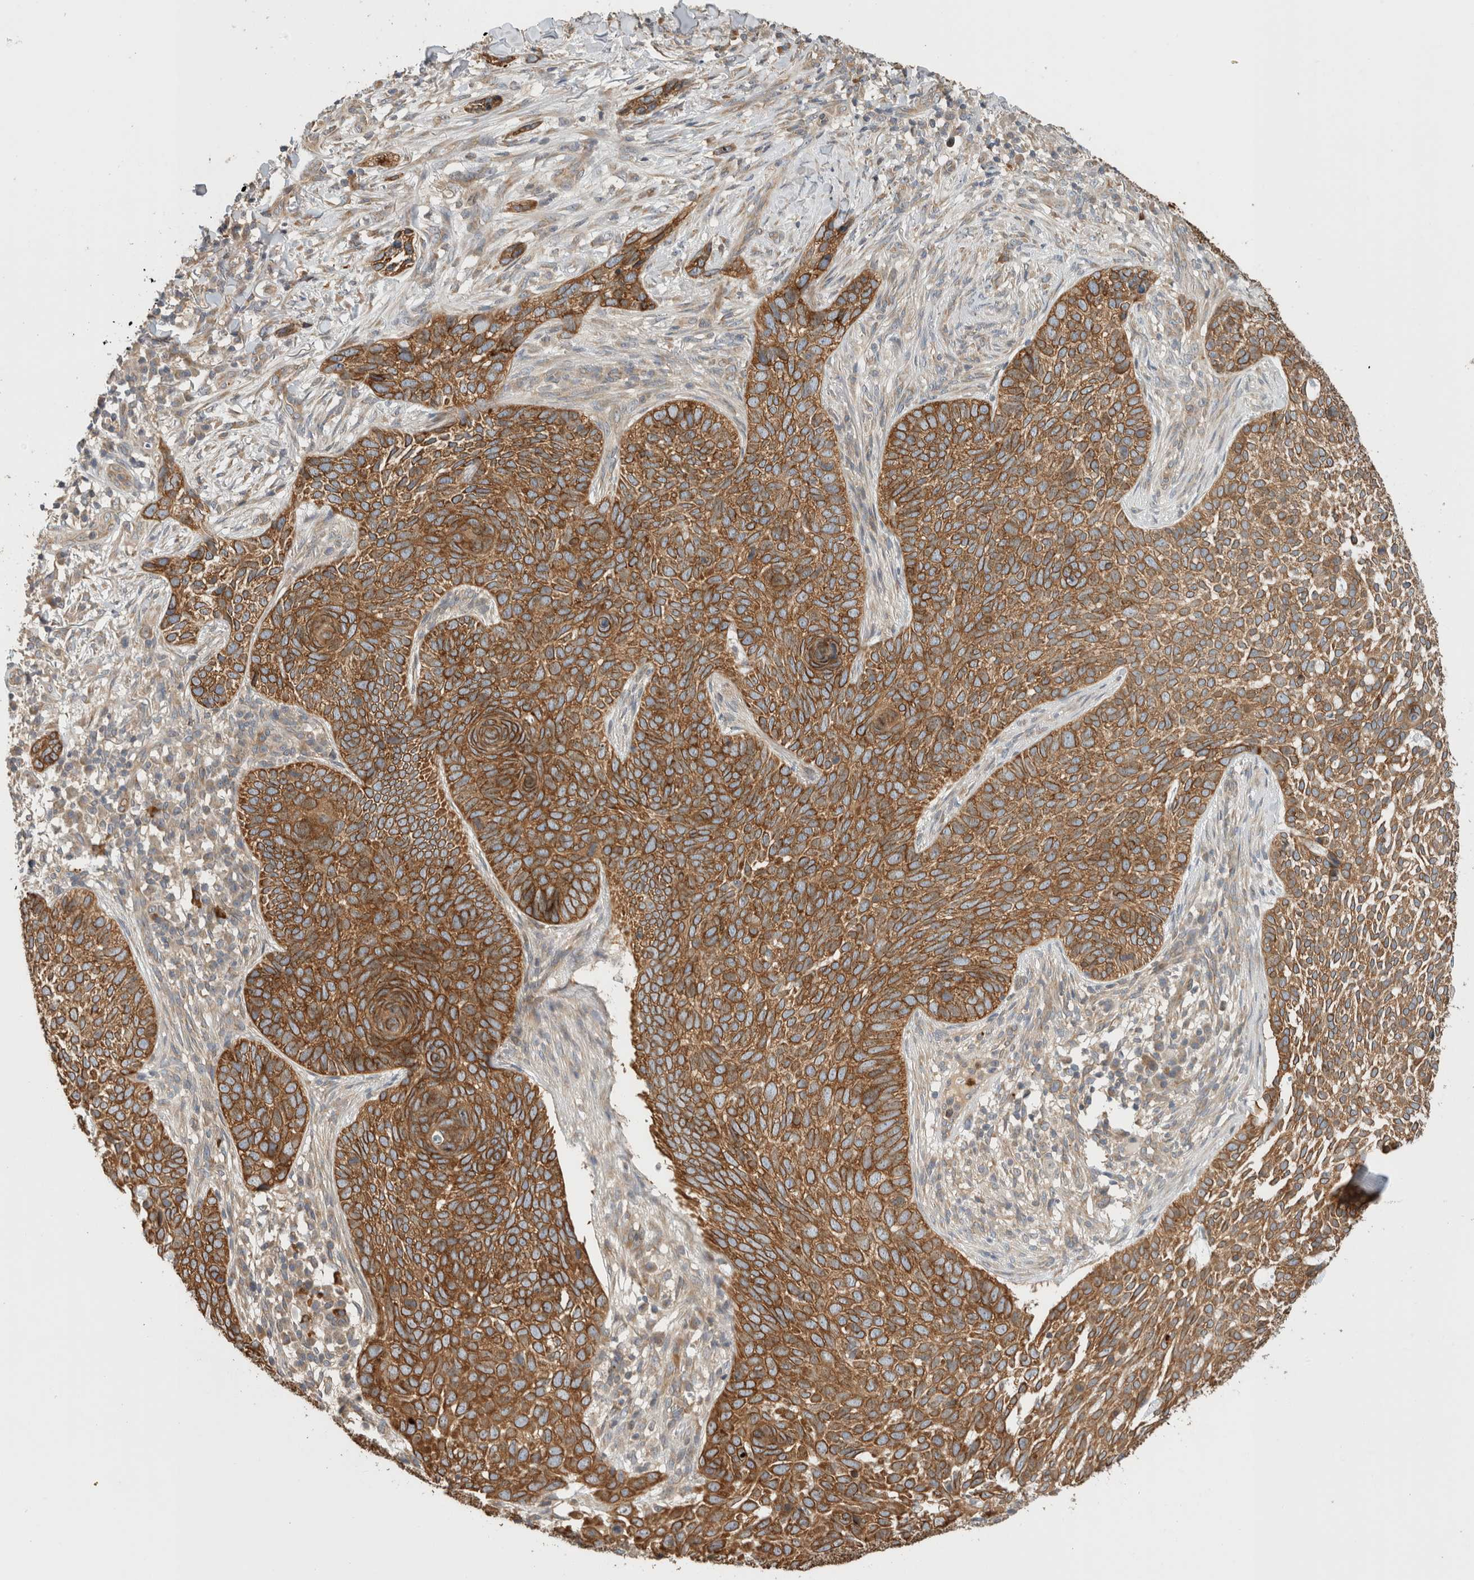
{"staining": {"intensity": "strong", "quantity": ">75%", "location": "cytoplasmic/membranous"}, "tissue": "skin cancer", "cell_type": "Tumor cells", "image_type": "cancer", "snomed": [{"axis": "morphology", "description": "Basal cell carcinoma"}, {"axis": "topography", "description": "Skin"}], "caption": "A high-resolution photomicrograph shows immunohistochemistry (IHC) staining of skin cancer (basal cell carcinoma), which exhibits strong cytoplasmic/membranous positivity in approximately >75% of tumor cells. (DAB IHC with brightfield microscopy, high magnification).", "gene": "PUM1", "patient": {"sex": "female", "age": 64}}